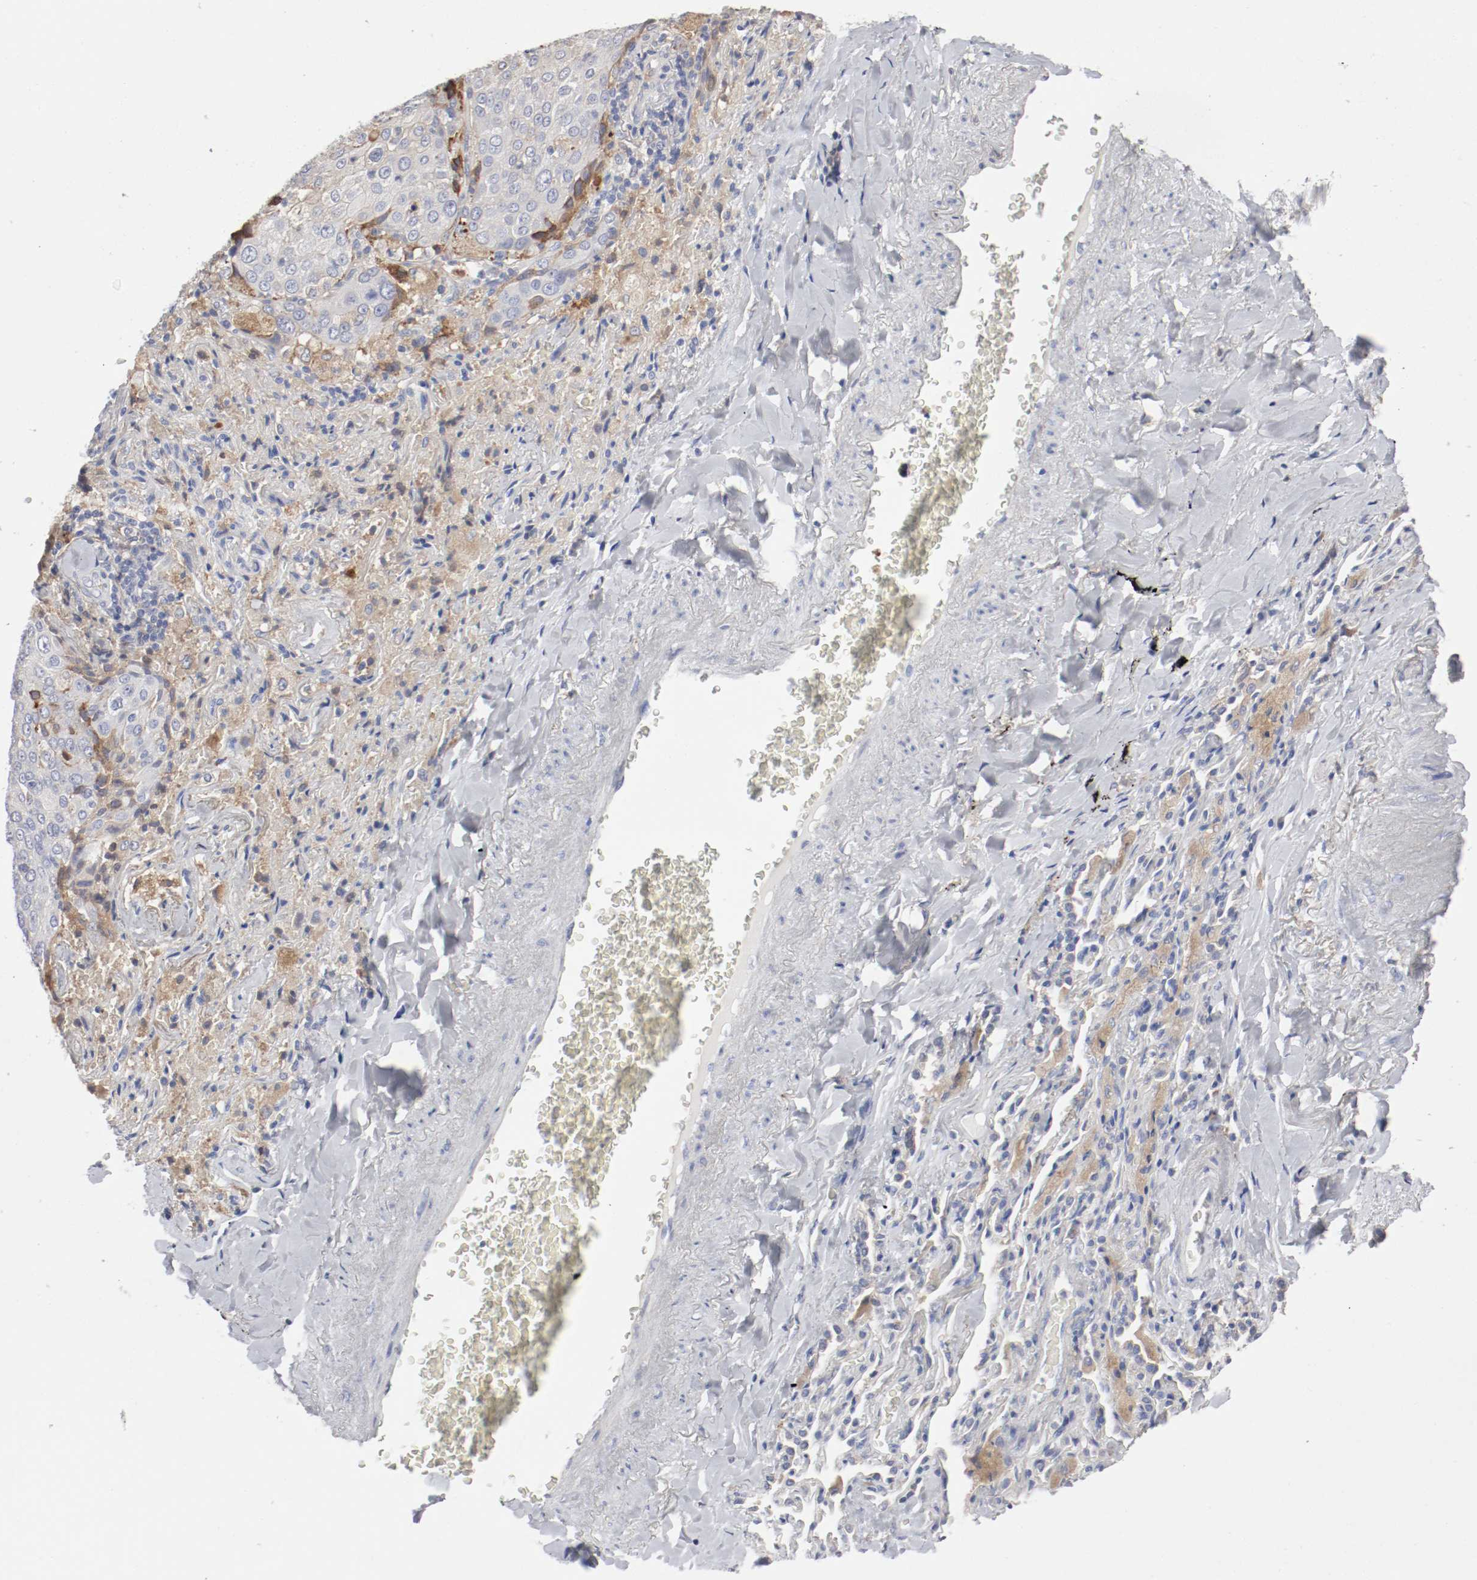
{"staining": {"intensity": "negative", "quantity": "none", "location": "none"}, "tissue": "lung cancer", "cell_type": "Tumor cells", "image_type": "cancer", "snomed": [{"axis": "morphology", "description": "Squamous cell carcinoma, NOS"}, {"axis": "topography", "description": "Lung"}], "caption": "DAB (3,3'-diaminobenzidine) immunohistochemical staining of human lung cancer (squamous cell carcinoma) displays no significant staining in tumor cells.", "gene": "FGFBP1", "patient": {"sex": "male", "age": 54}}